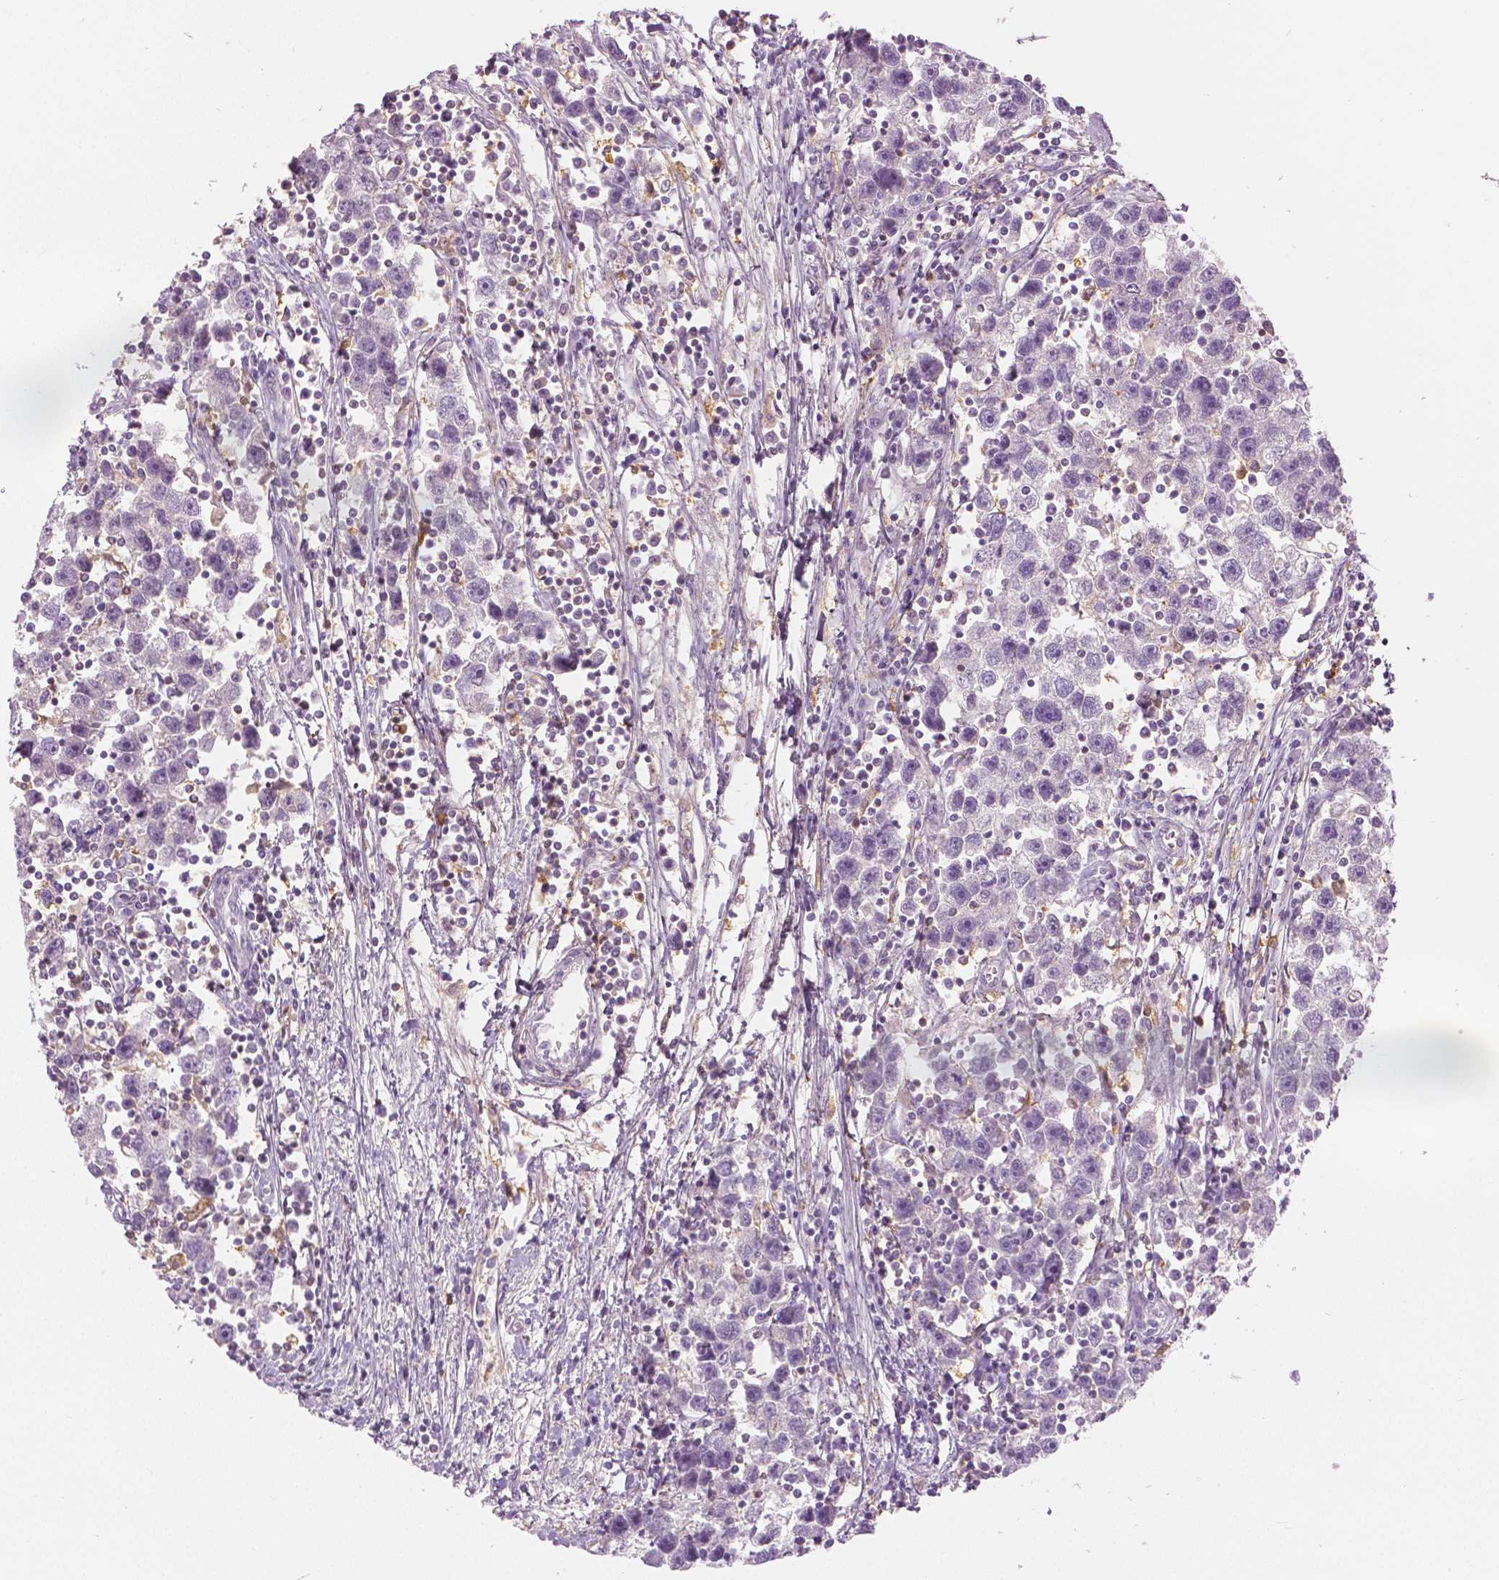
{"staining": {"intensity": "negative", "quantity": "none", "location": "none"}, "tissue": "testis cancer", "cell_type": "Tumor cells", "image_type": "cancer", "snomed": [{"axis": "morphology", "description": "Seminoma, NOS"}, {"axis": "topography", "description": "Testis"}], "caption": "Tumor cells are negative for protein expression in human testis cancer.", "gene": "GALM", "patient": {"sex": "male", "age": 30}}